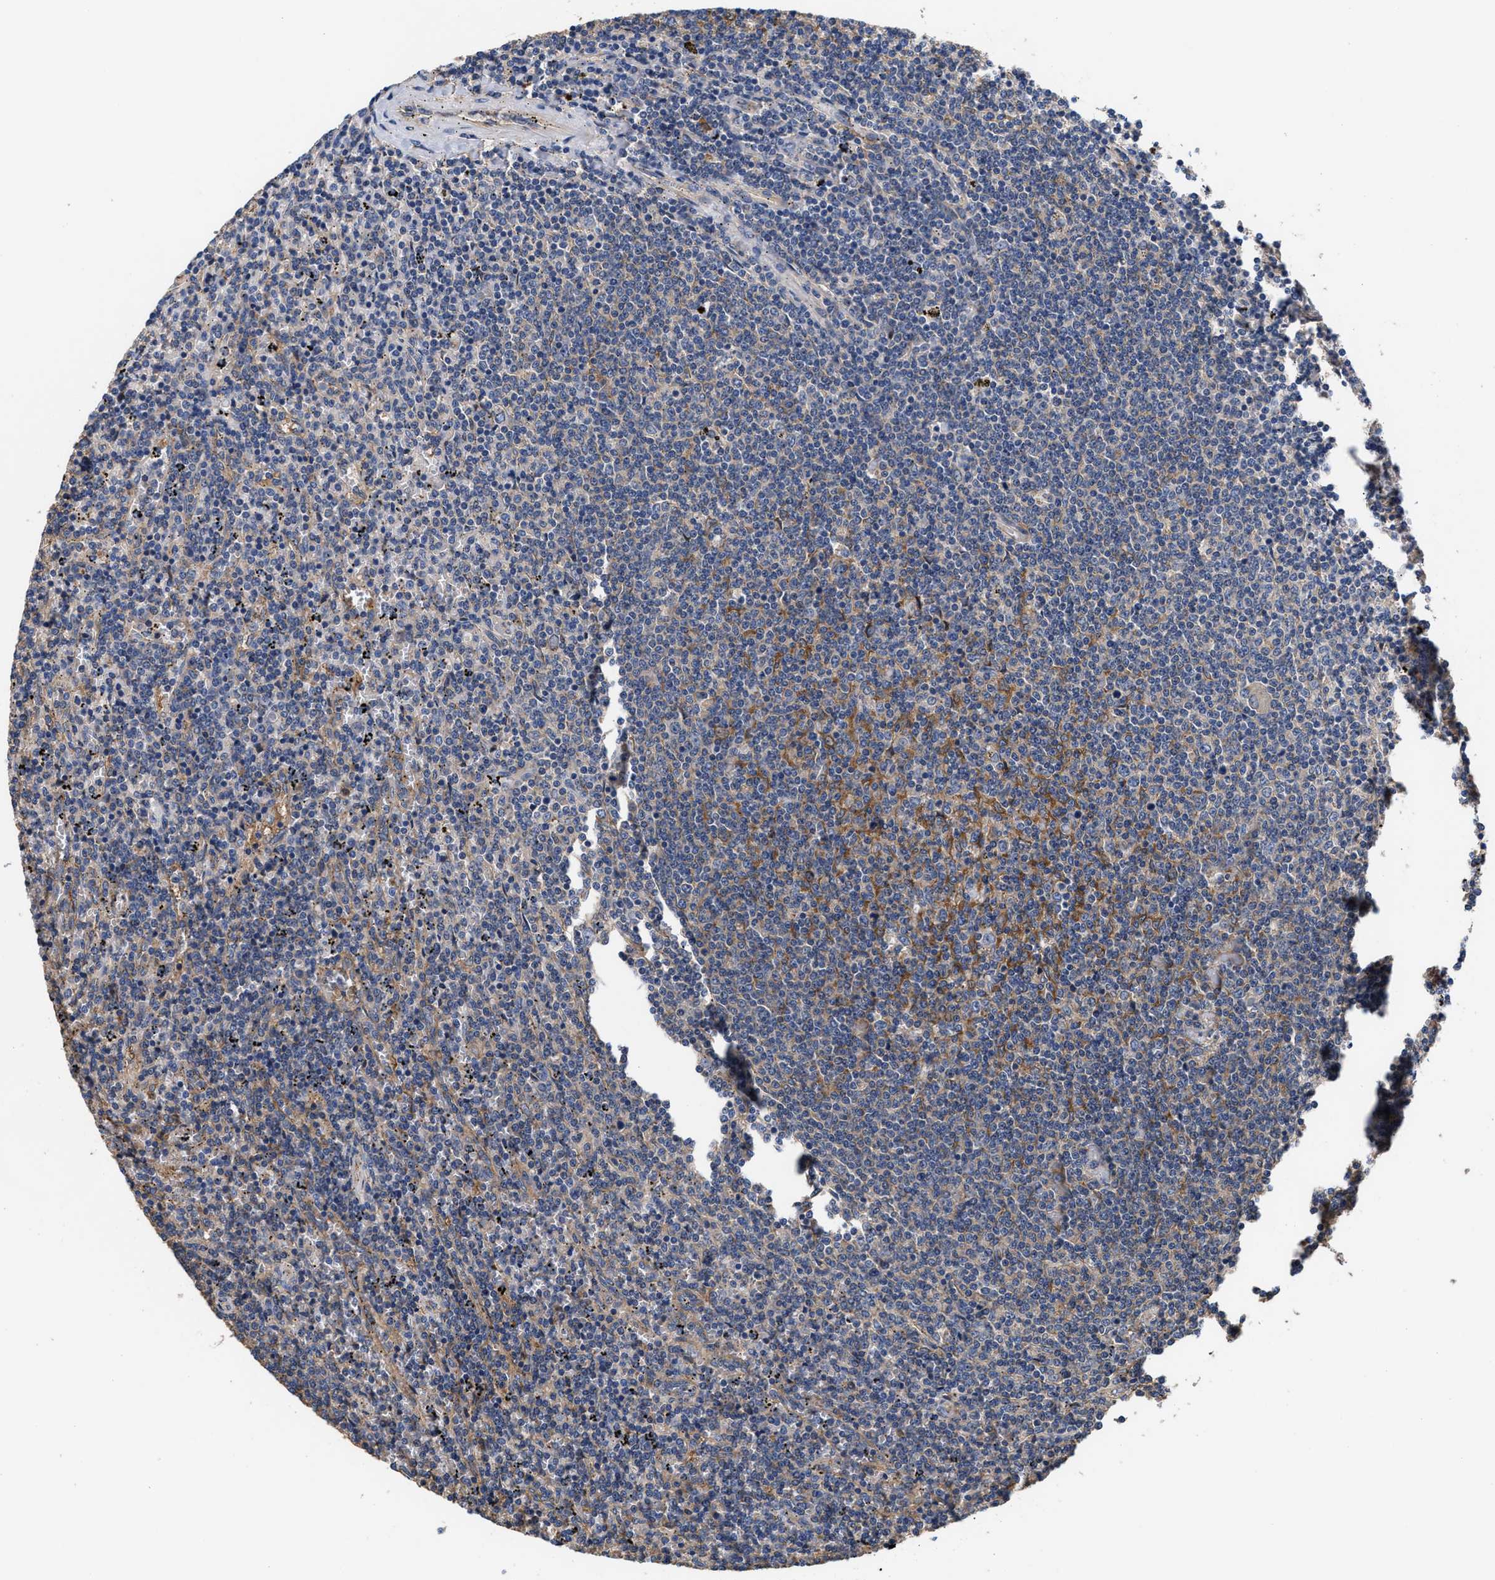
{"staining": {"intensity": "negative", "quantity": "none", "location": "none"}, "tissue": "lymphoma", "cell_type": "Tumor cells", "image_type": "cancer", "snomed": [{"axis": "morphology", "description": "Malignant lymphoma, non-Hodgkin's type, Low grade"}, {"axis": "topography", "description": "Spleen"}], "caption": "The image demonstrates no staining of tumor cells in lymphoma.", "gene": "KLB", "patient": {"sex": "female", "age": 50}}